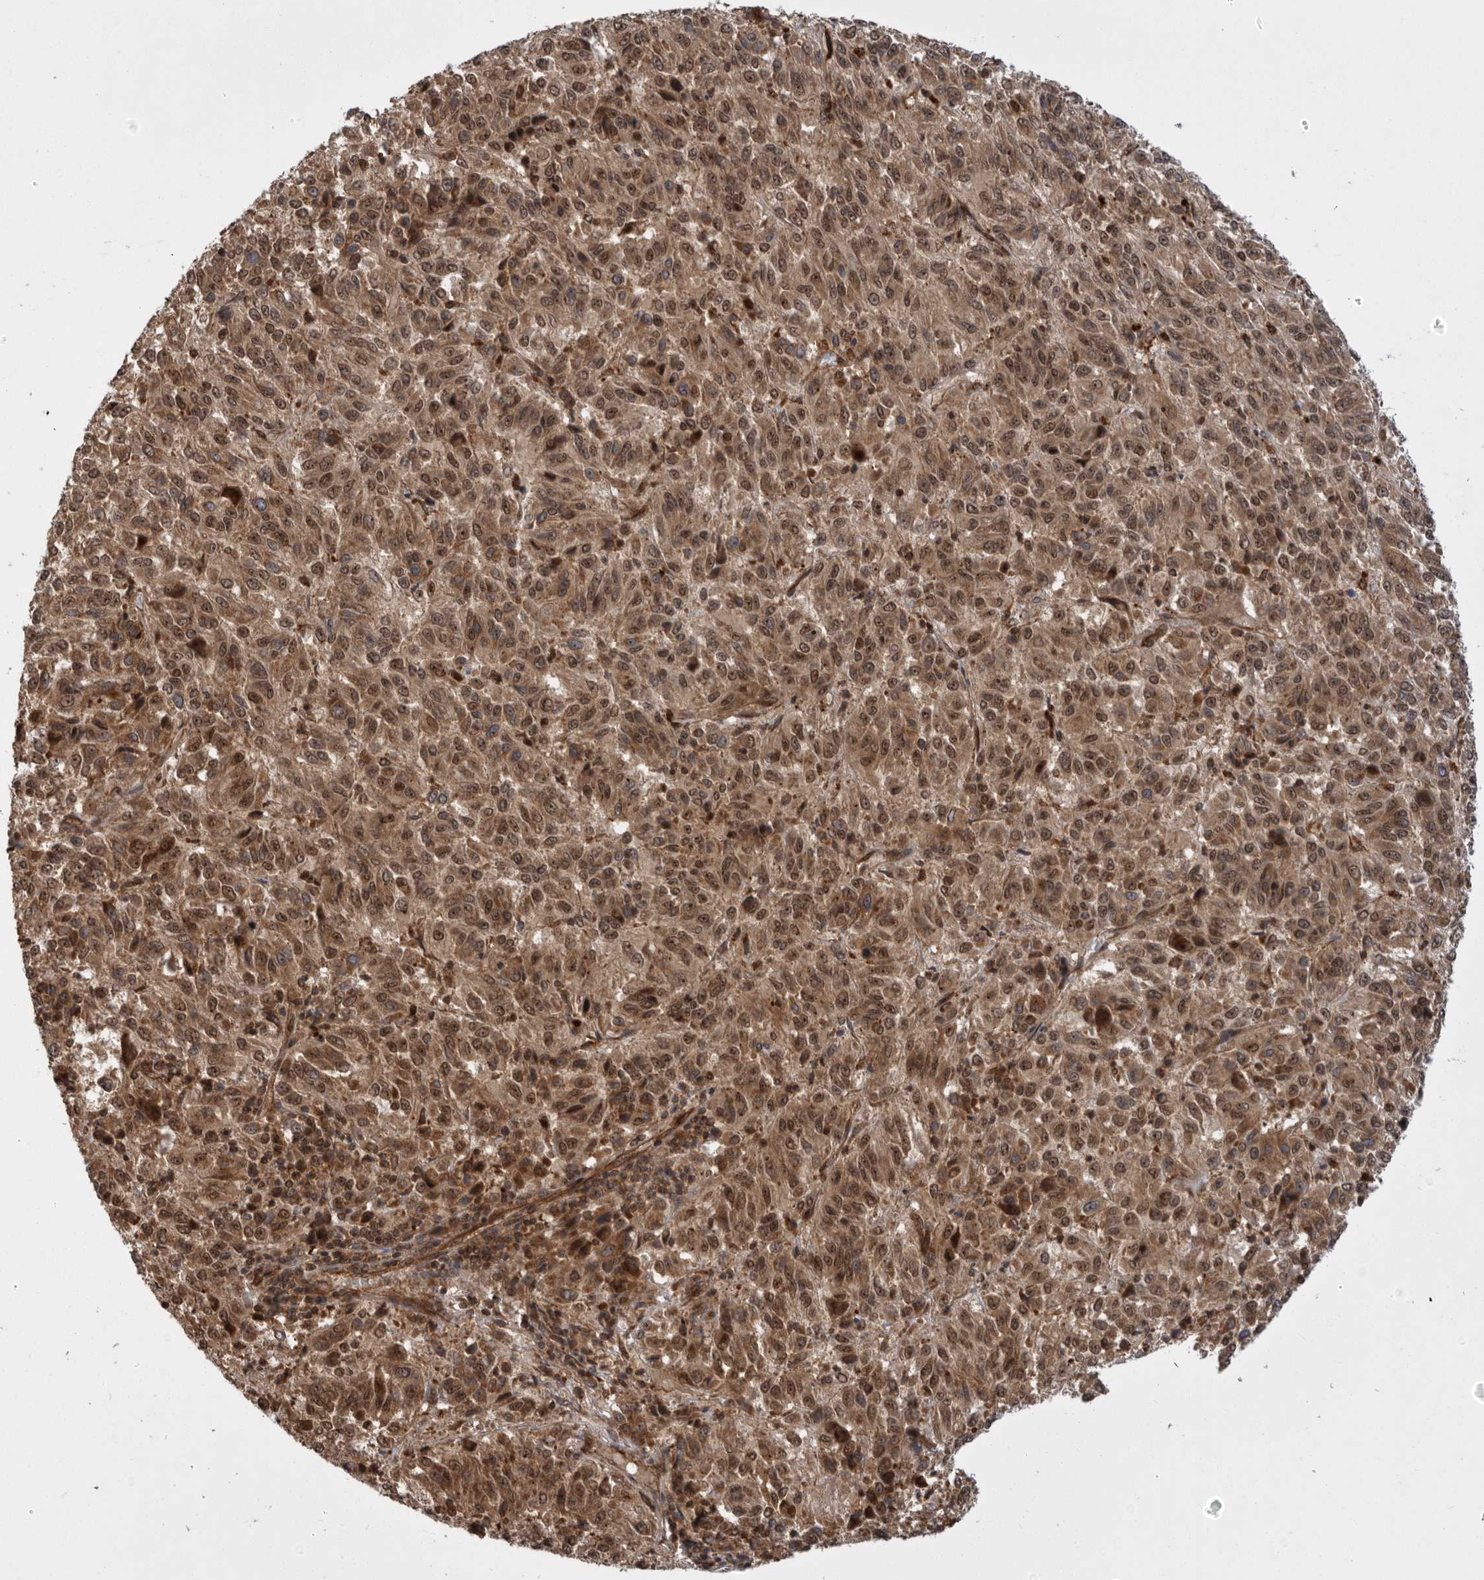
{"staining": {"intensity": "moderate", "quantity": ">75%", "location": "cytoplasmic/membranous,nuclear"}, "tissue": "melanoma", "cell_type": "Tumor cells", "image_type": "cancer", "snomed": [{"axis": "morphology", "description": "Malignant melanoma, Metastatic site"}, {"axis": "topography", "description": "Lung"}], "caption": "An immunohistochemistry image of tumor tissue is shown. Protein staining in brown shows moderate cytoplasmic/membranous and nuclear positivity in melanoma within tumor cells. (DAB = brown stain, brightfield microscopy at high magnification).", "gene": "DHDDS", "patient": {"sex": "male", "age": 64}}